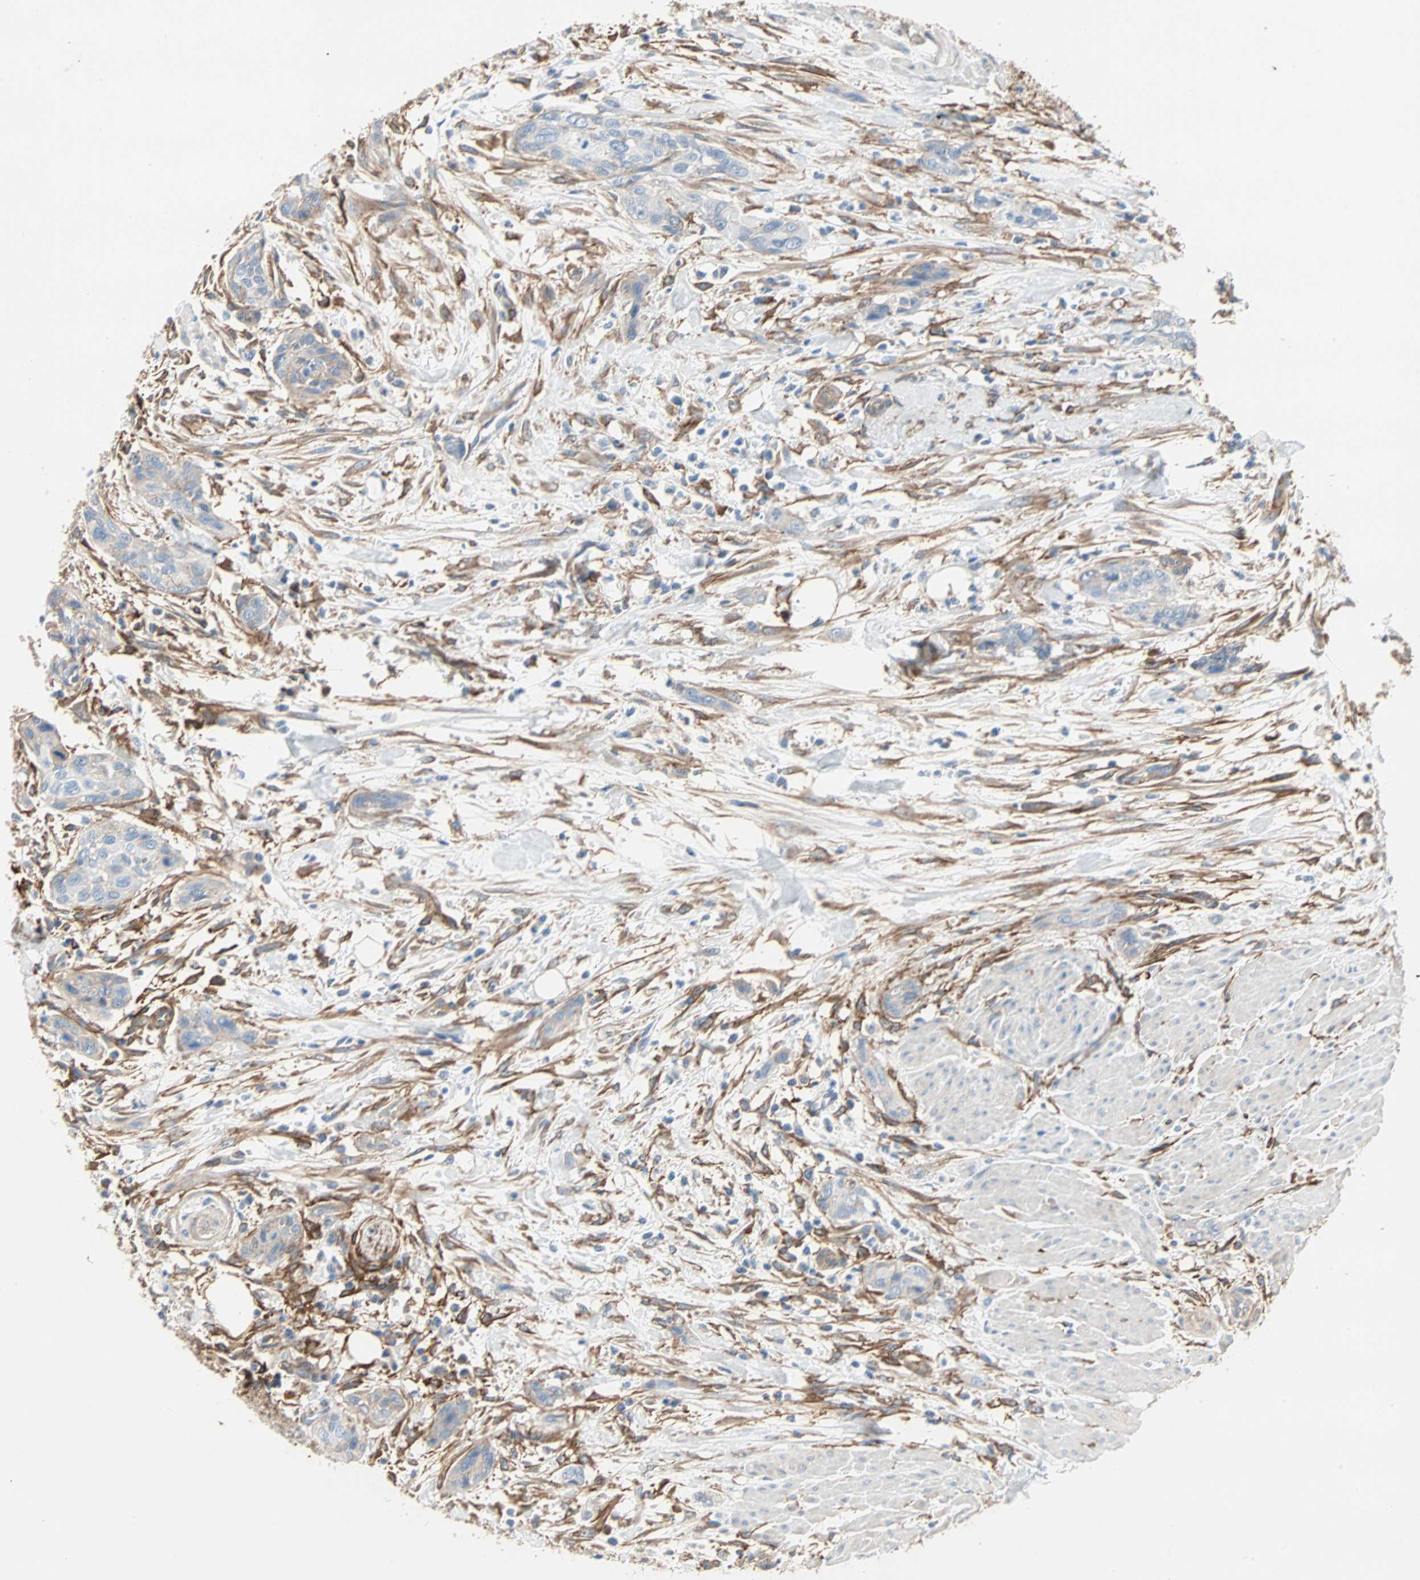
{"staining": {"intensity": "weak", "quantity": "25%-75%", "location": "cytoplasmic/membranous"}, "tissue": "urothelial cancer", "cell_type": "Tumor cells", "image_type": "cancer", "snomed": [{"axis": "morphology", "description": "Urothelial carcinoma, High grade"}, {"axis": "topography", "description": "Urinary bladder"}], "caption": "Protein staining of urothelial cancer tissue shows weak cytoplasmic/membranous expression in approximately 25%-75% of tumor cells. (brown staining indicates protein expression, while blue staining denotes nuclei).", "gene": "EPB41L2", "patient": {"sex": "male", "age": 35}}